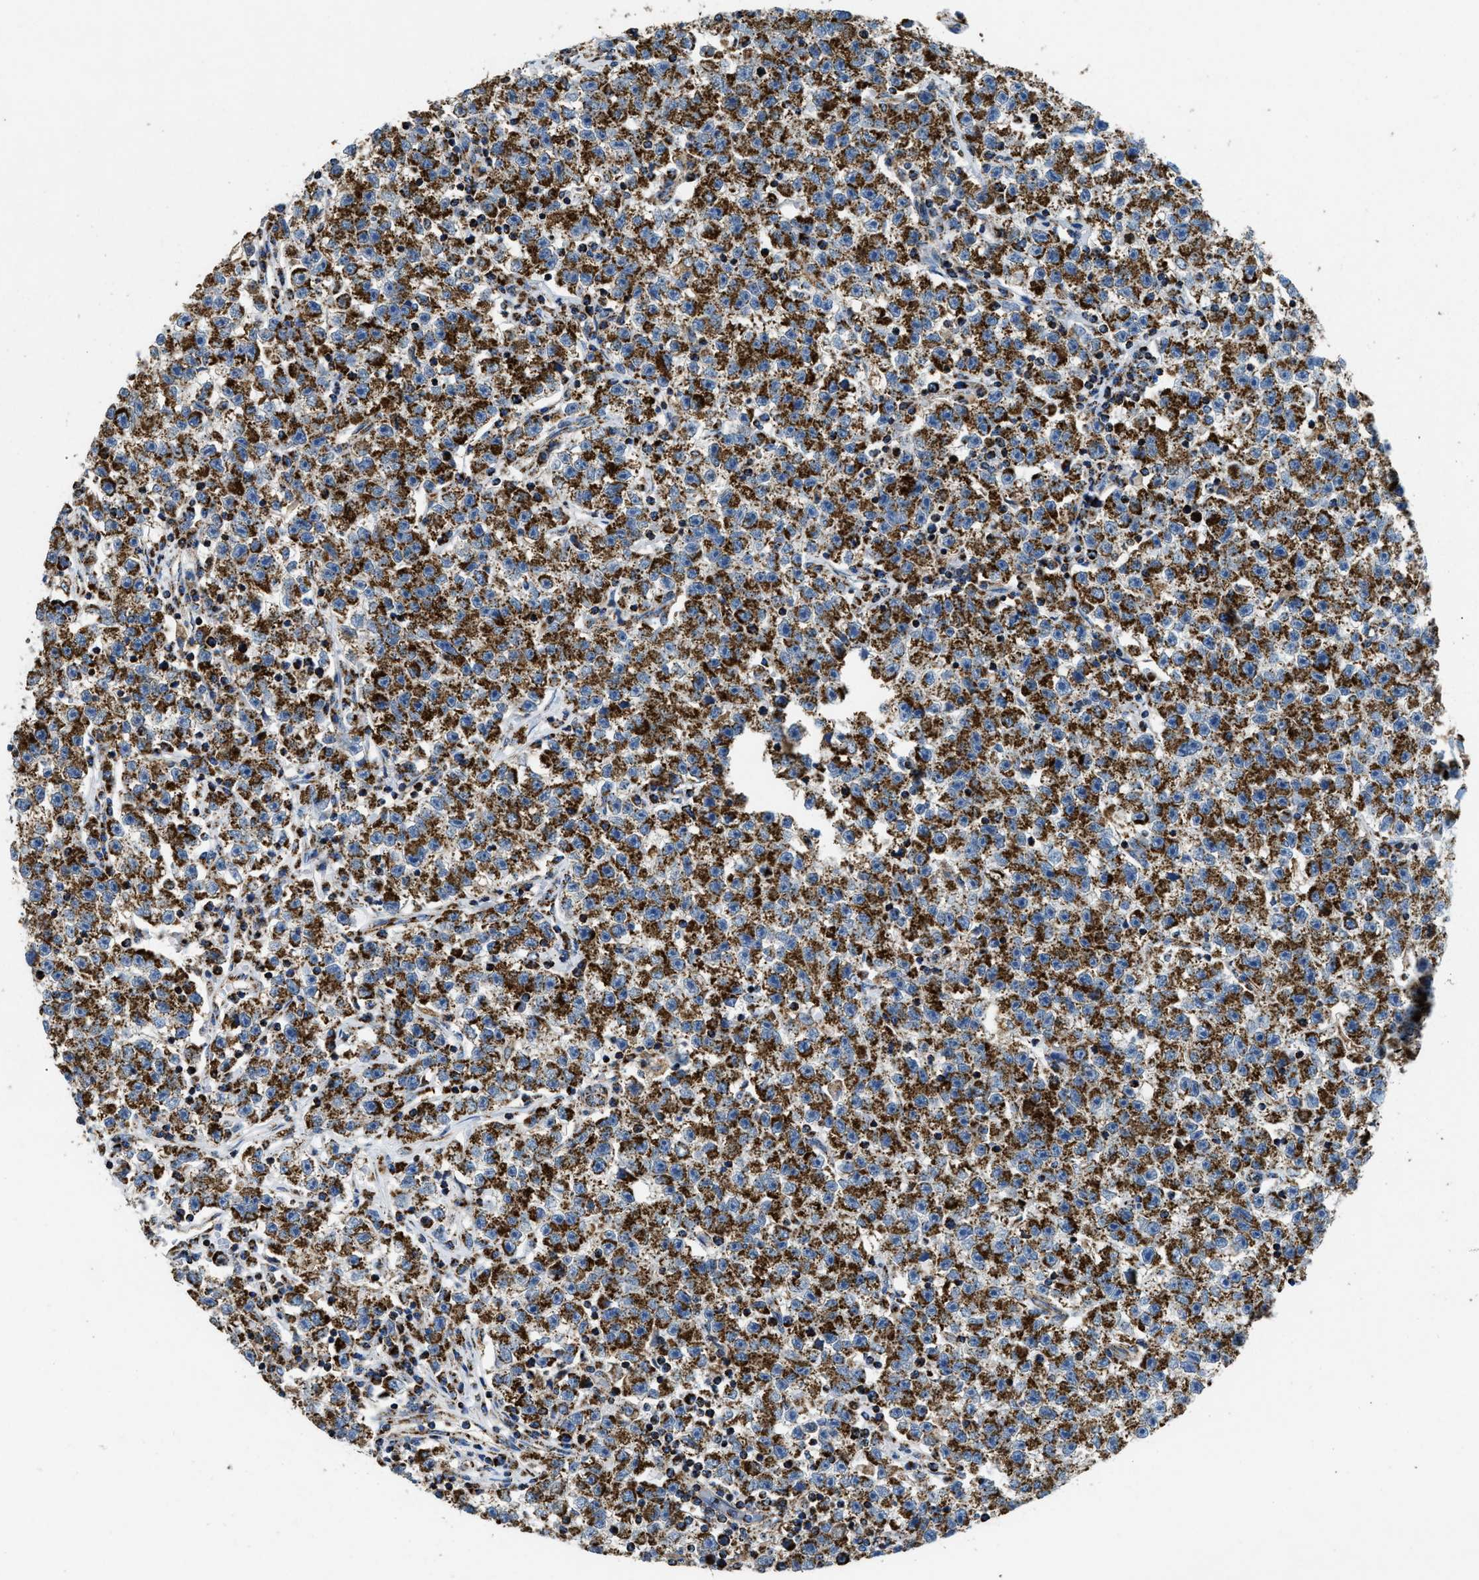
{"staining": {"intensity": "strong", "quantity": "25%-75%", "location": "cytoplasmic/membranous"}, "tissue": "testis cancer", "cell_type": "Tumor cells", "image_type": "cancer", "snomed": [{"axis": "morphology", "description": "Seminoma, NOS"}, {"axis": "topography", "description": "Testis"}], "caption": "DAB (3,3'-diaminobenzidine) immunohistochemical staining of human testis cancer (seminoma) reveals strong cytoplasmic/membranous protein staining in about 25%-75% of tumor cells. The protein is stained brown, and the nuclei are stained in blue (DAB IHC with brightfield microscopy, high magnification).", "gene": "STK33", "patient": {"sex": "male", "age": 22}}